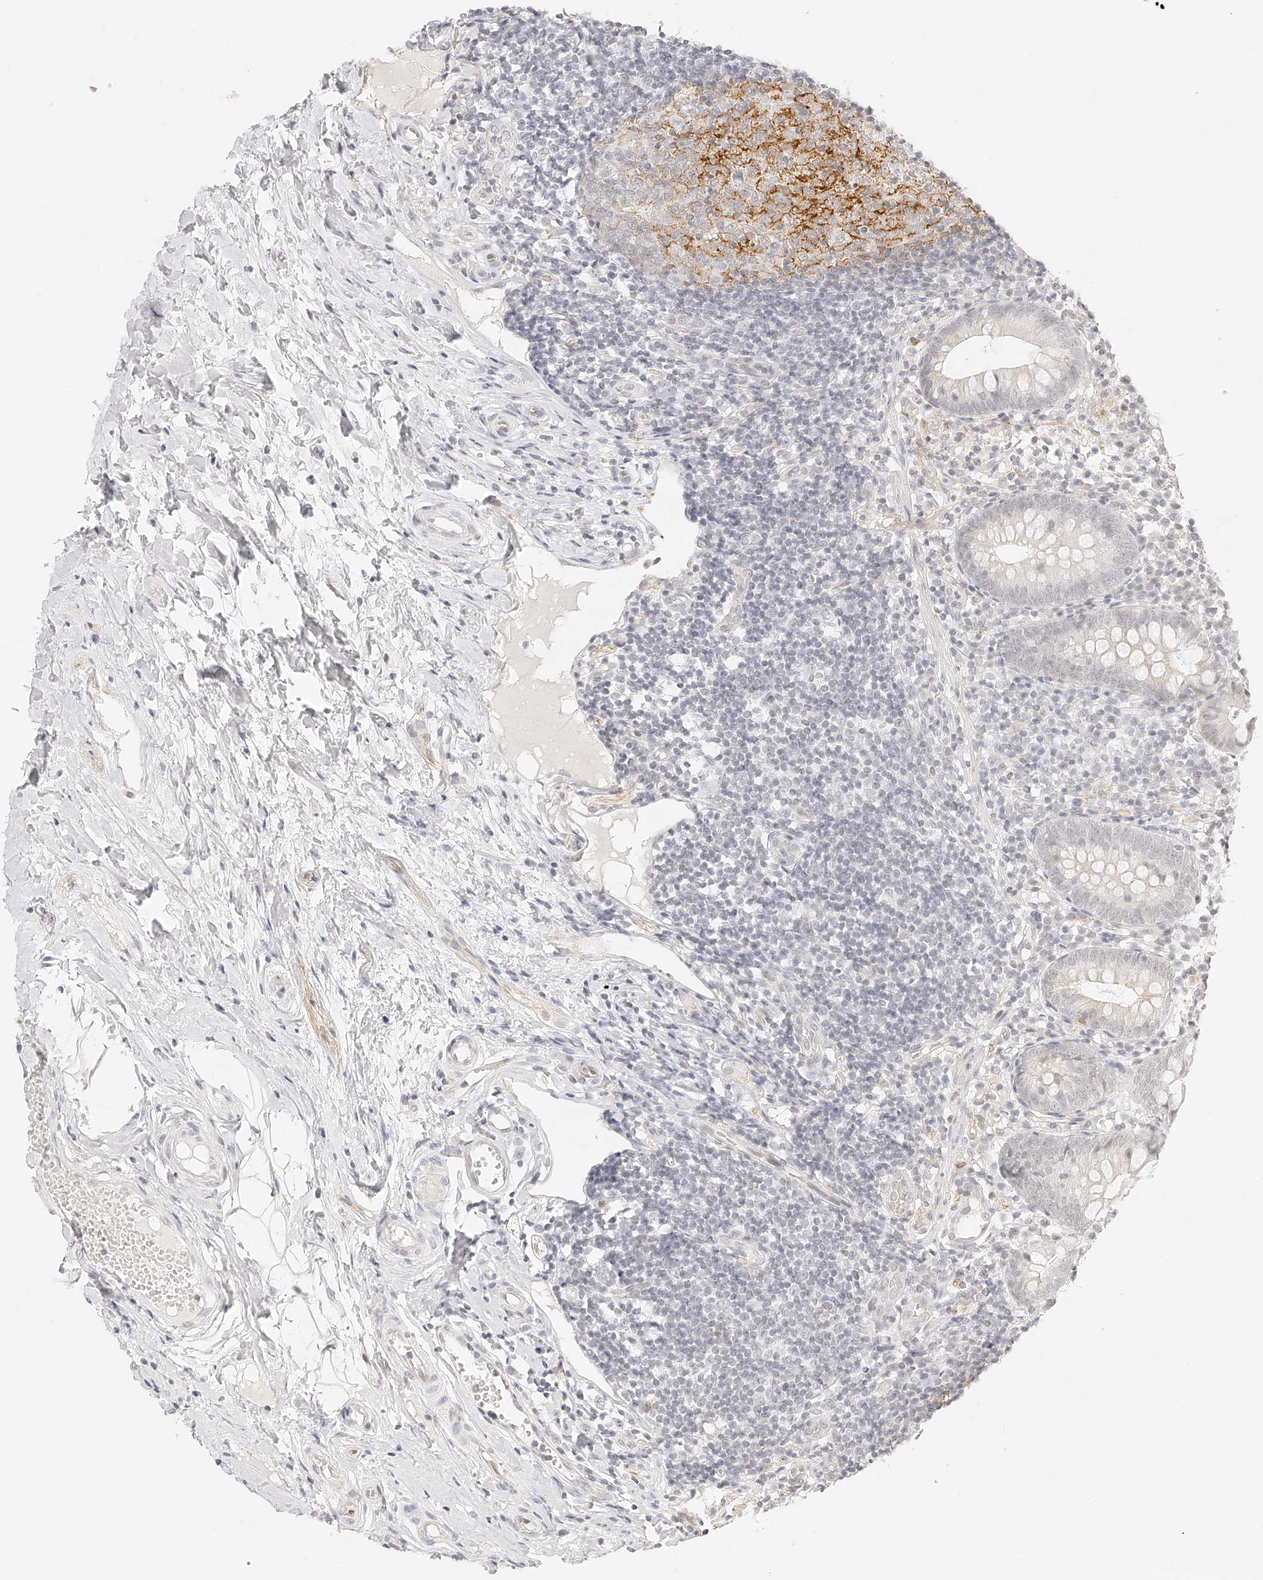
{"staining": {"intensity": "negative", "quantity": "none", "location": "none"}, "tissue": "appendix", "cell_type": "Glandular cells", "image_type": "normal", "snomed": [{"axis": "morphology", "description": "Normal tissue, NOS"}, {"axis": "topography", "description": "Appendix"}], "caption": "Glandular cells are negative for protein expression in benign human appendix.", "gene": "ZFP69", "patient": {"sex": "female", "age": 20}}